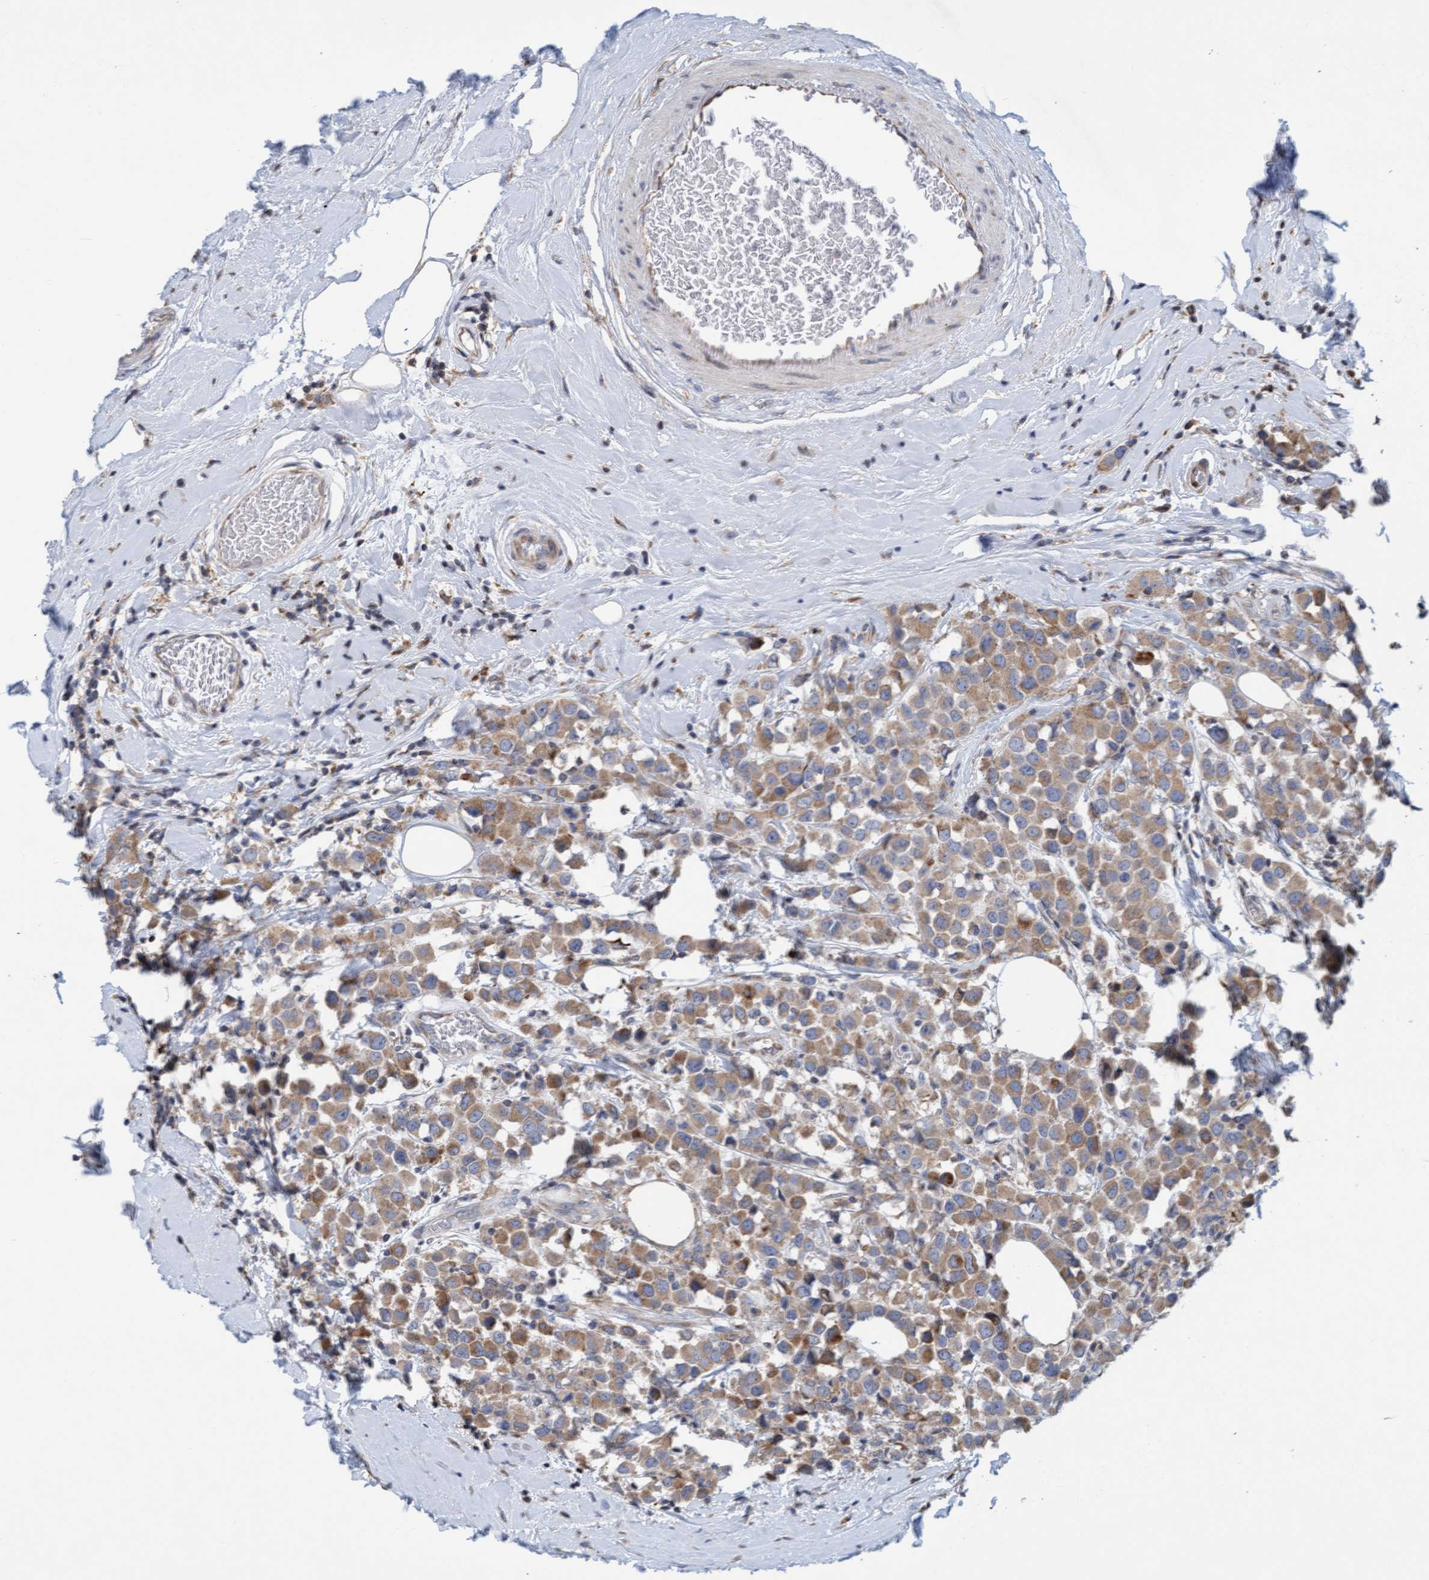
{"staining": {"intensity": "moderate", "quantity": ">75%", "location": "cytoplasmic/membranous"}, "tissue": "breast cancer", "cell_type": "Tumor cells", "image_type": "cancer", "snomed": [{"axis": "morphology", "description": "Duct carcinoma"}, {"axis": "topography", "description": "Breast"}], "caption": "Invasive ductal carcinoma (breast) stained with DAB (3,3'-diaminobenzidine) immunohistochemistry reveals medium levels of moderate cytoplasmic/membranous positivity in about >75% of tumor cells.", "gene": "SLC28A3", "patient": {"sex": "female", "age": 61}}